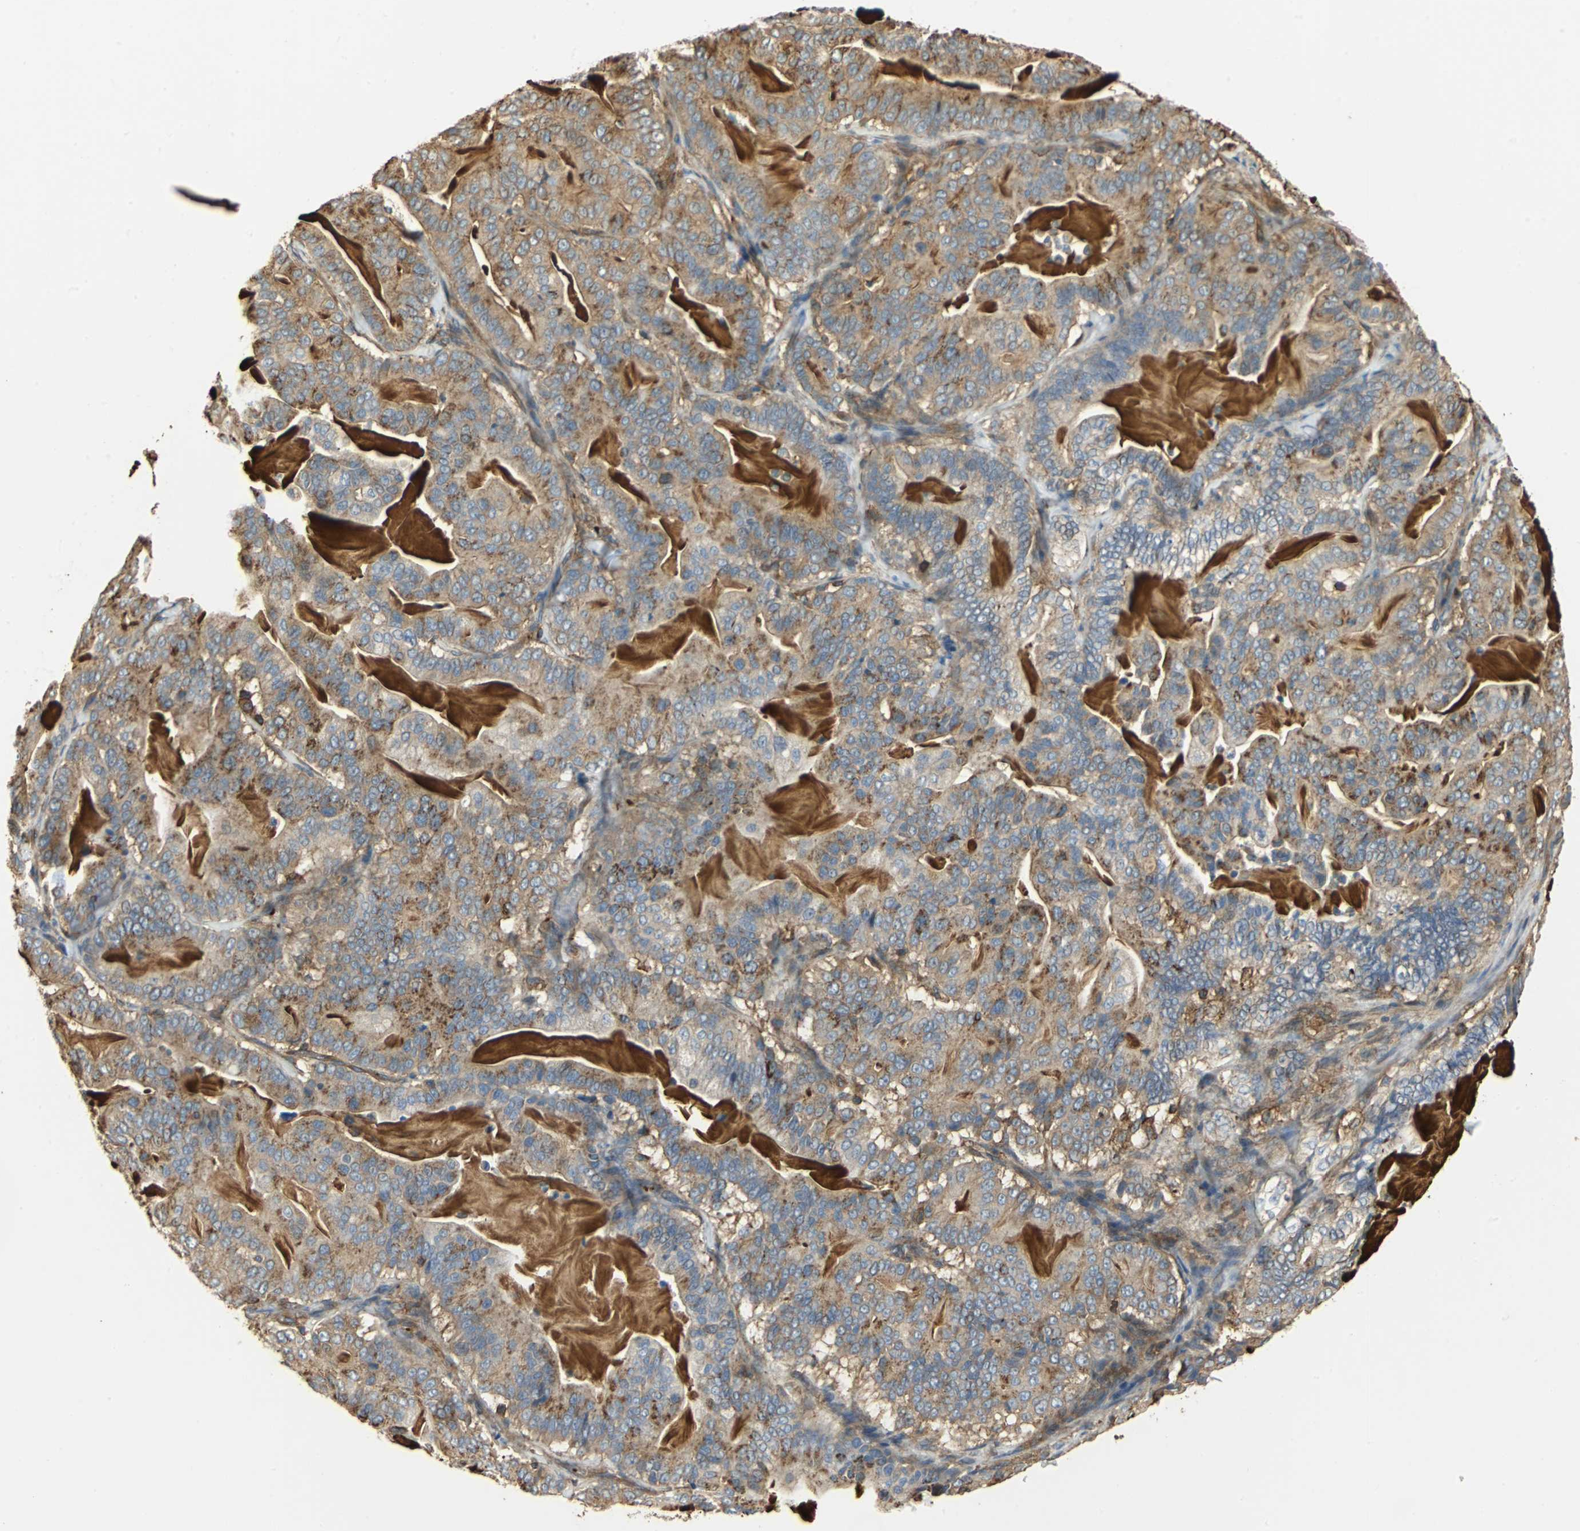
{"staining": {"intensity": "weak", "quantity": ">75%", "location": "cytoplasmic/membranous"}, "tissue": "pancreatic cancer", "cell_type": "Tumor cells", "image_type": "cancer", "snomed": [{"axis": "morphology", "description": "Adenocarcinoma, NOS"}, {"axis": "topography", "description": "Pancreas"}], "caption": "This is an image of immunohistochemistry staining of pancreatic cancer, which shows weak staining in the cytoplasmic/membranous of tumor cells.", "gene": "TLN1", "patient": {"sex": "male", "age": 63}}